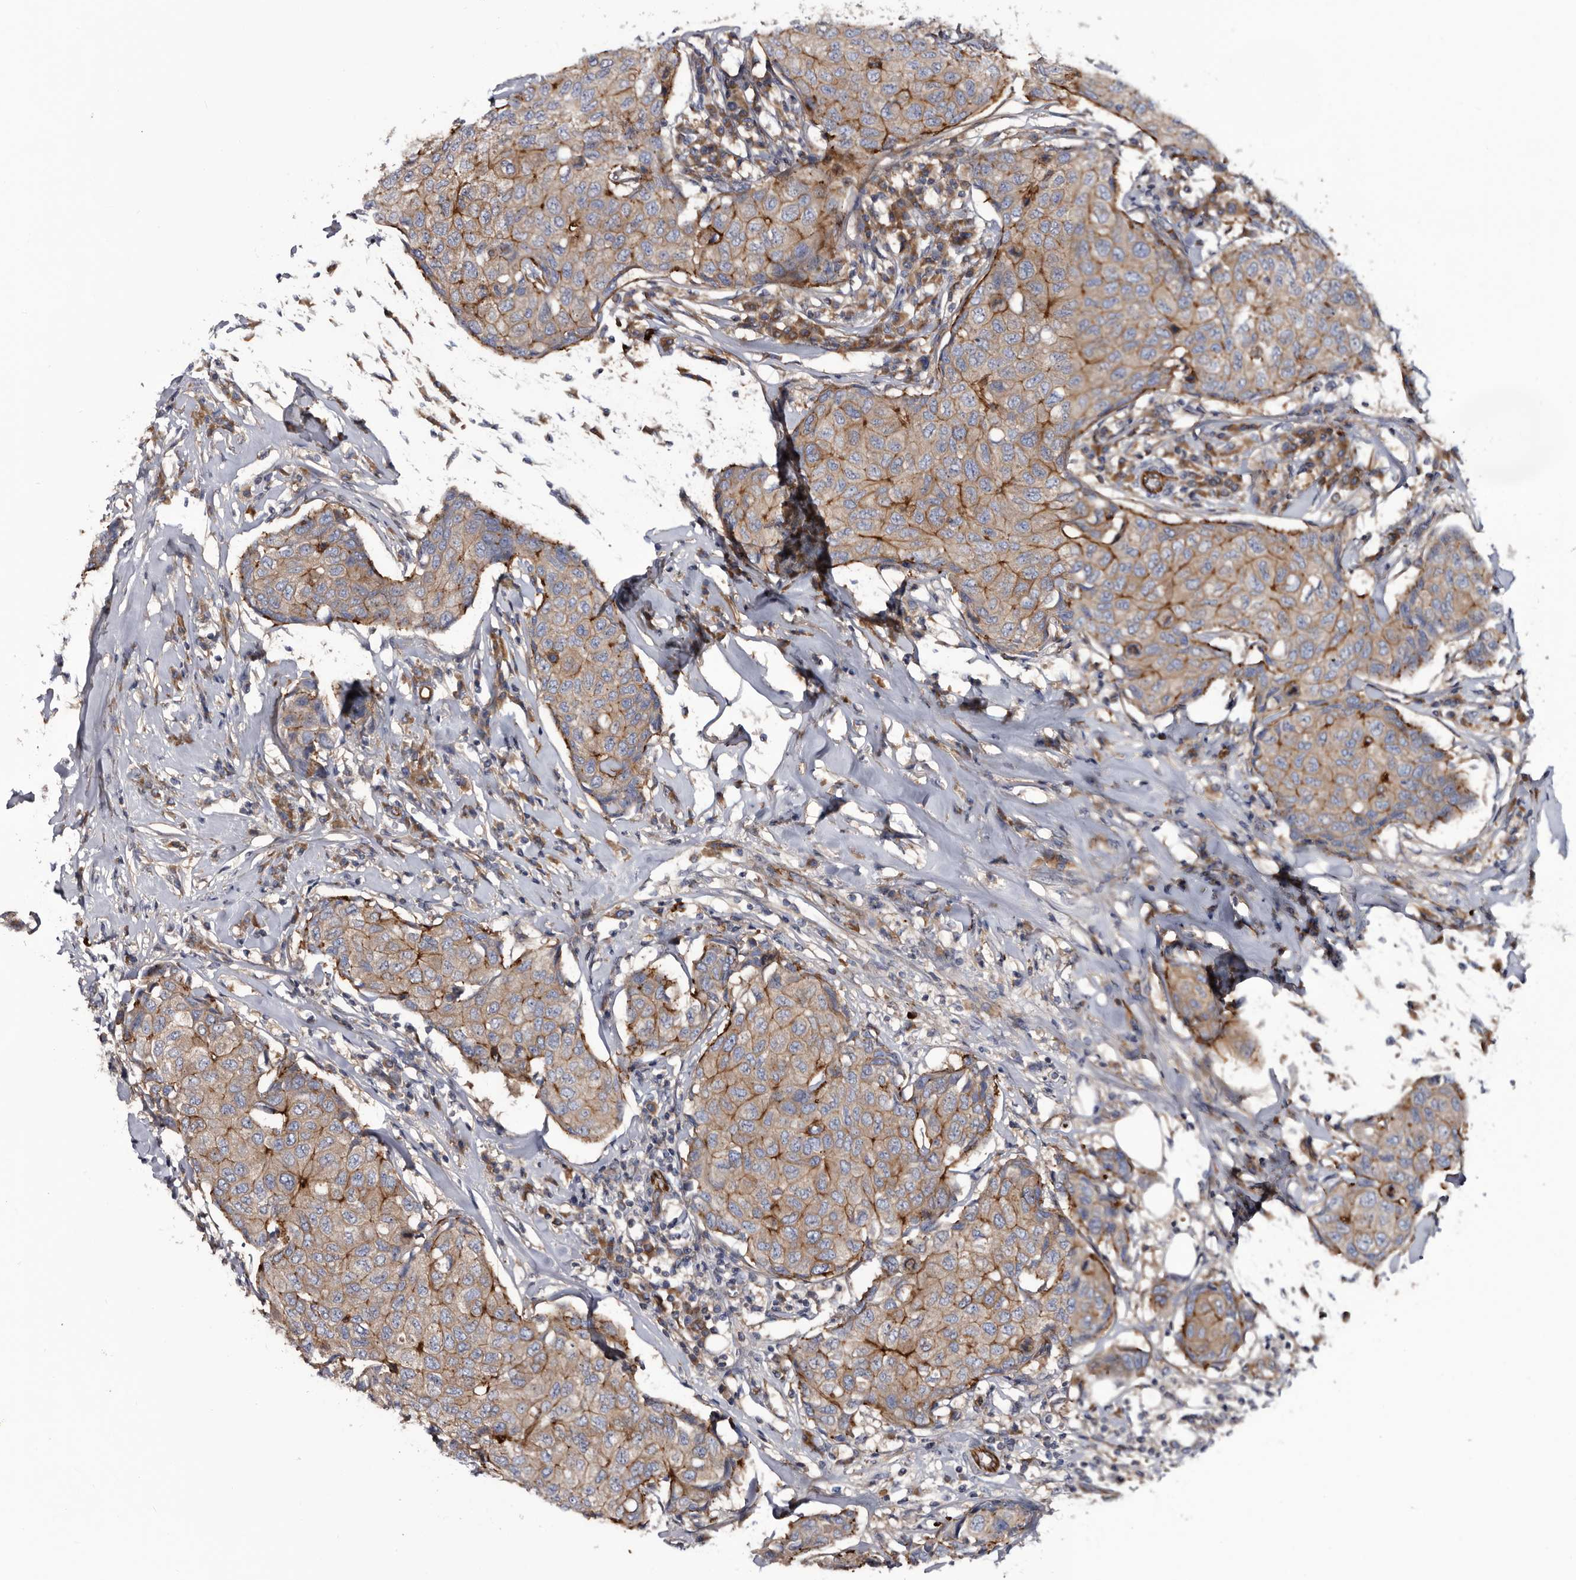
{"staining": {"intensity": "moderate", "quantity": ">75%", "location": "cytoplasmic/membranous"}, "tissue": "breast cancer", "cell_type": "Tumor cells", "image_type": "cancer", "snomed": [{"axis": "morphology", "description": "Duct carcinoma"}, {"axis": "topography", "description": "Breast"}], "caption": "Human breast infiltrating ductal carcinoma stained with a protein marker displays moderate staining in tumor cells.", "gene": "TSPAN17", "patient": {"sex": "female", "age": 80}}